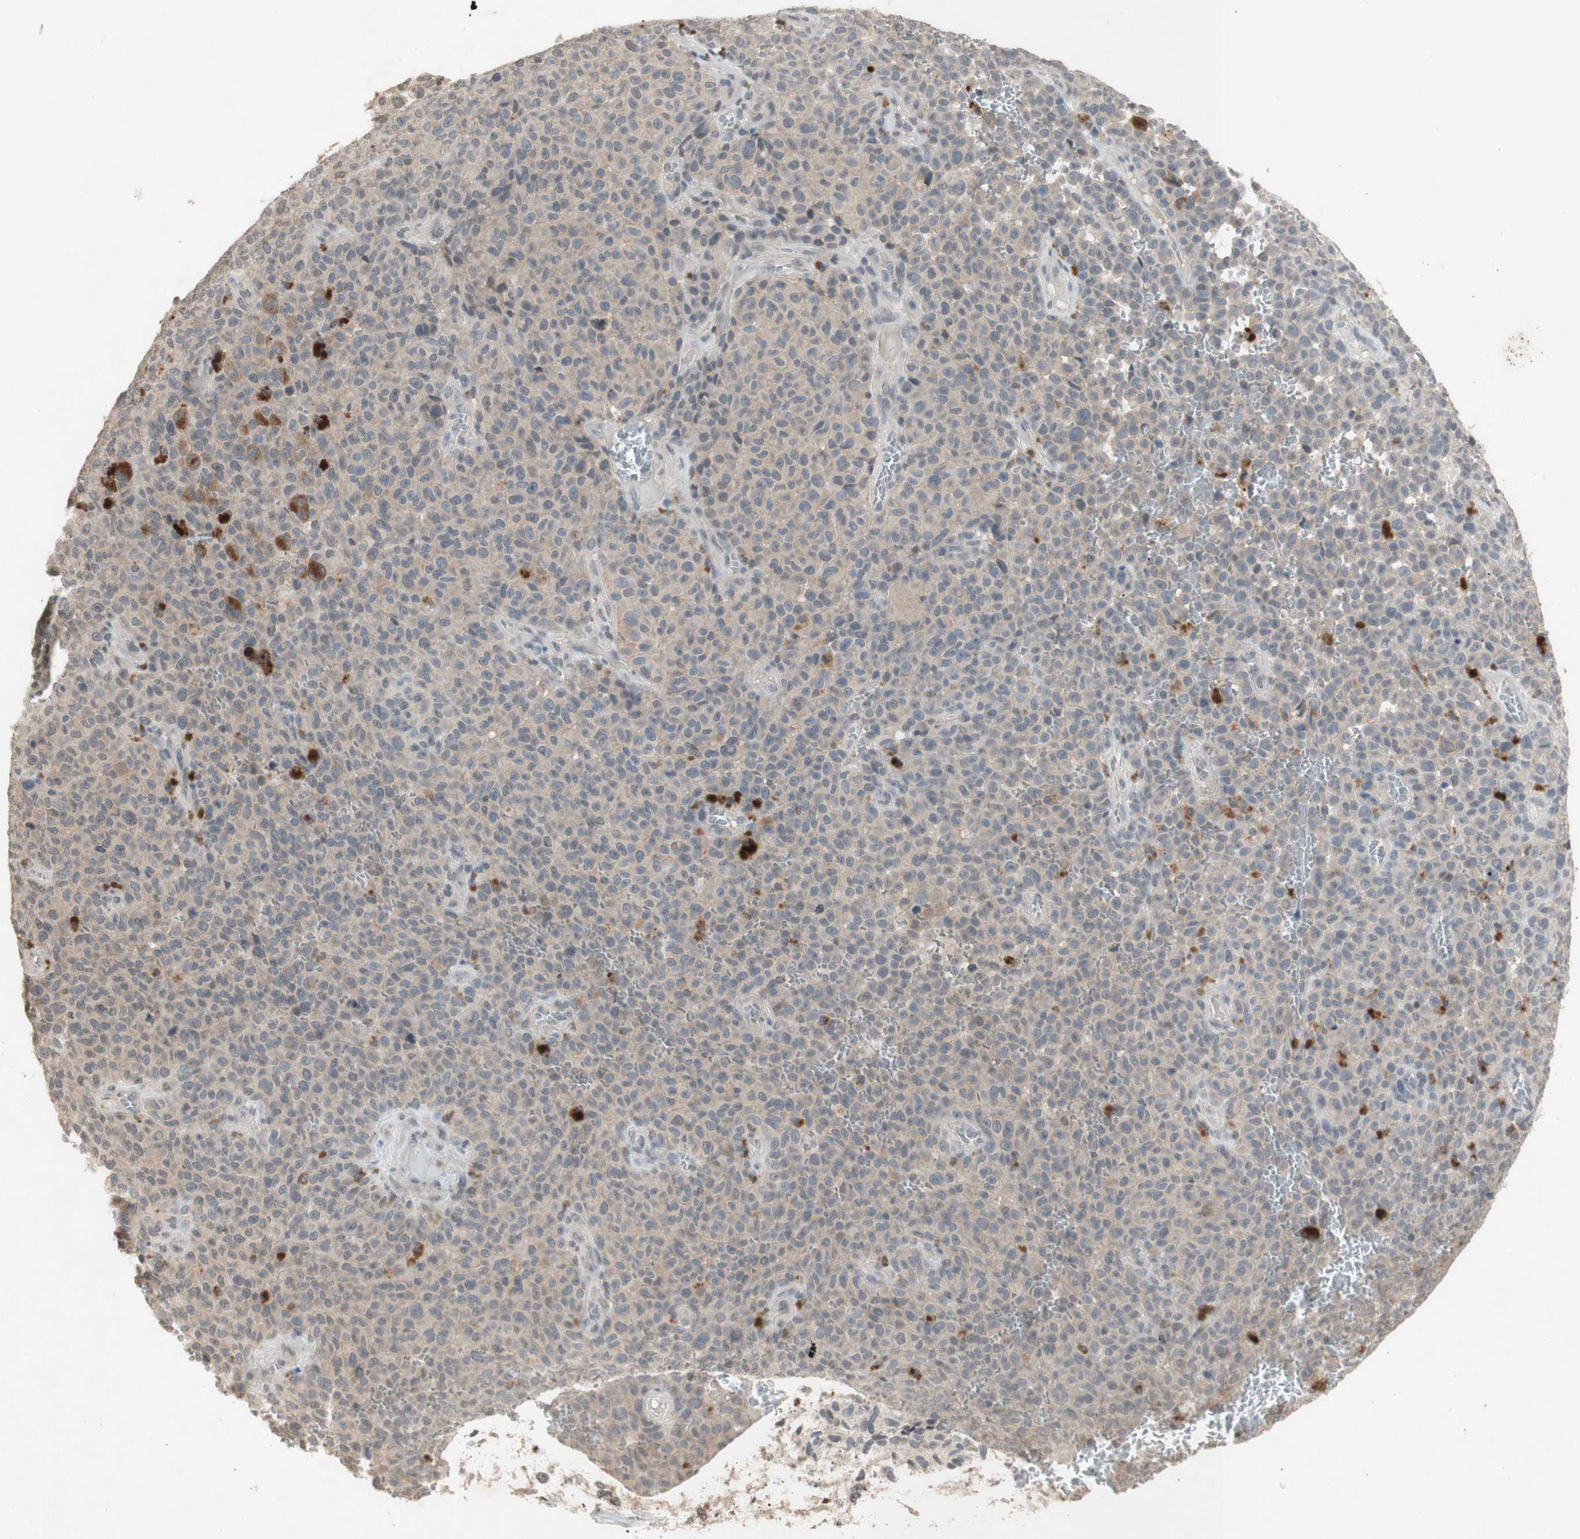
{"staining": {"intensity": "weak", "quantity": ">75%", "location": "cytoplasmic/membranous"}, "tissue": "melanoma", "cell_type": "Tumor cells", "image_type": "cancer", "snomed": [{"axis": "morphology", "description": "Malignant melanoma, NOS"}, {"axis": "topography", "description": "Skin"}], "caption": "Malignant melanoma stained for a protein (brown) exhibits weak cytoplasmic/membranous positive expression in approximately >75% of tumor cells.", "gene": "GLI1", "patient": {"sex": "female", "age": 82}}